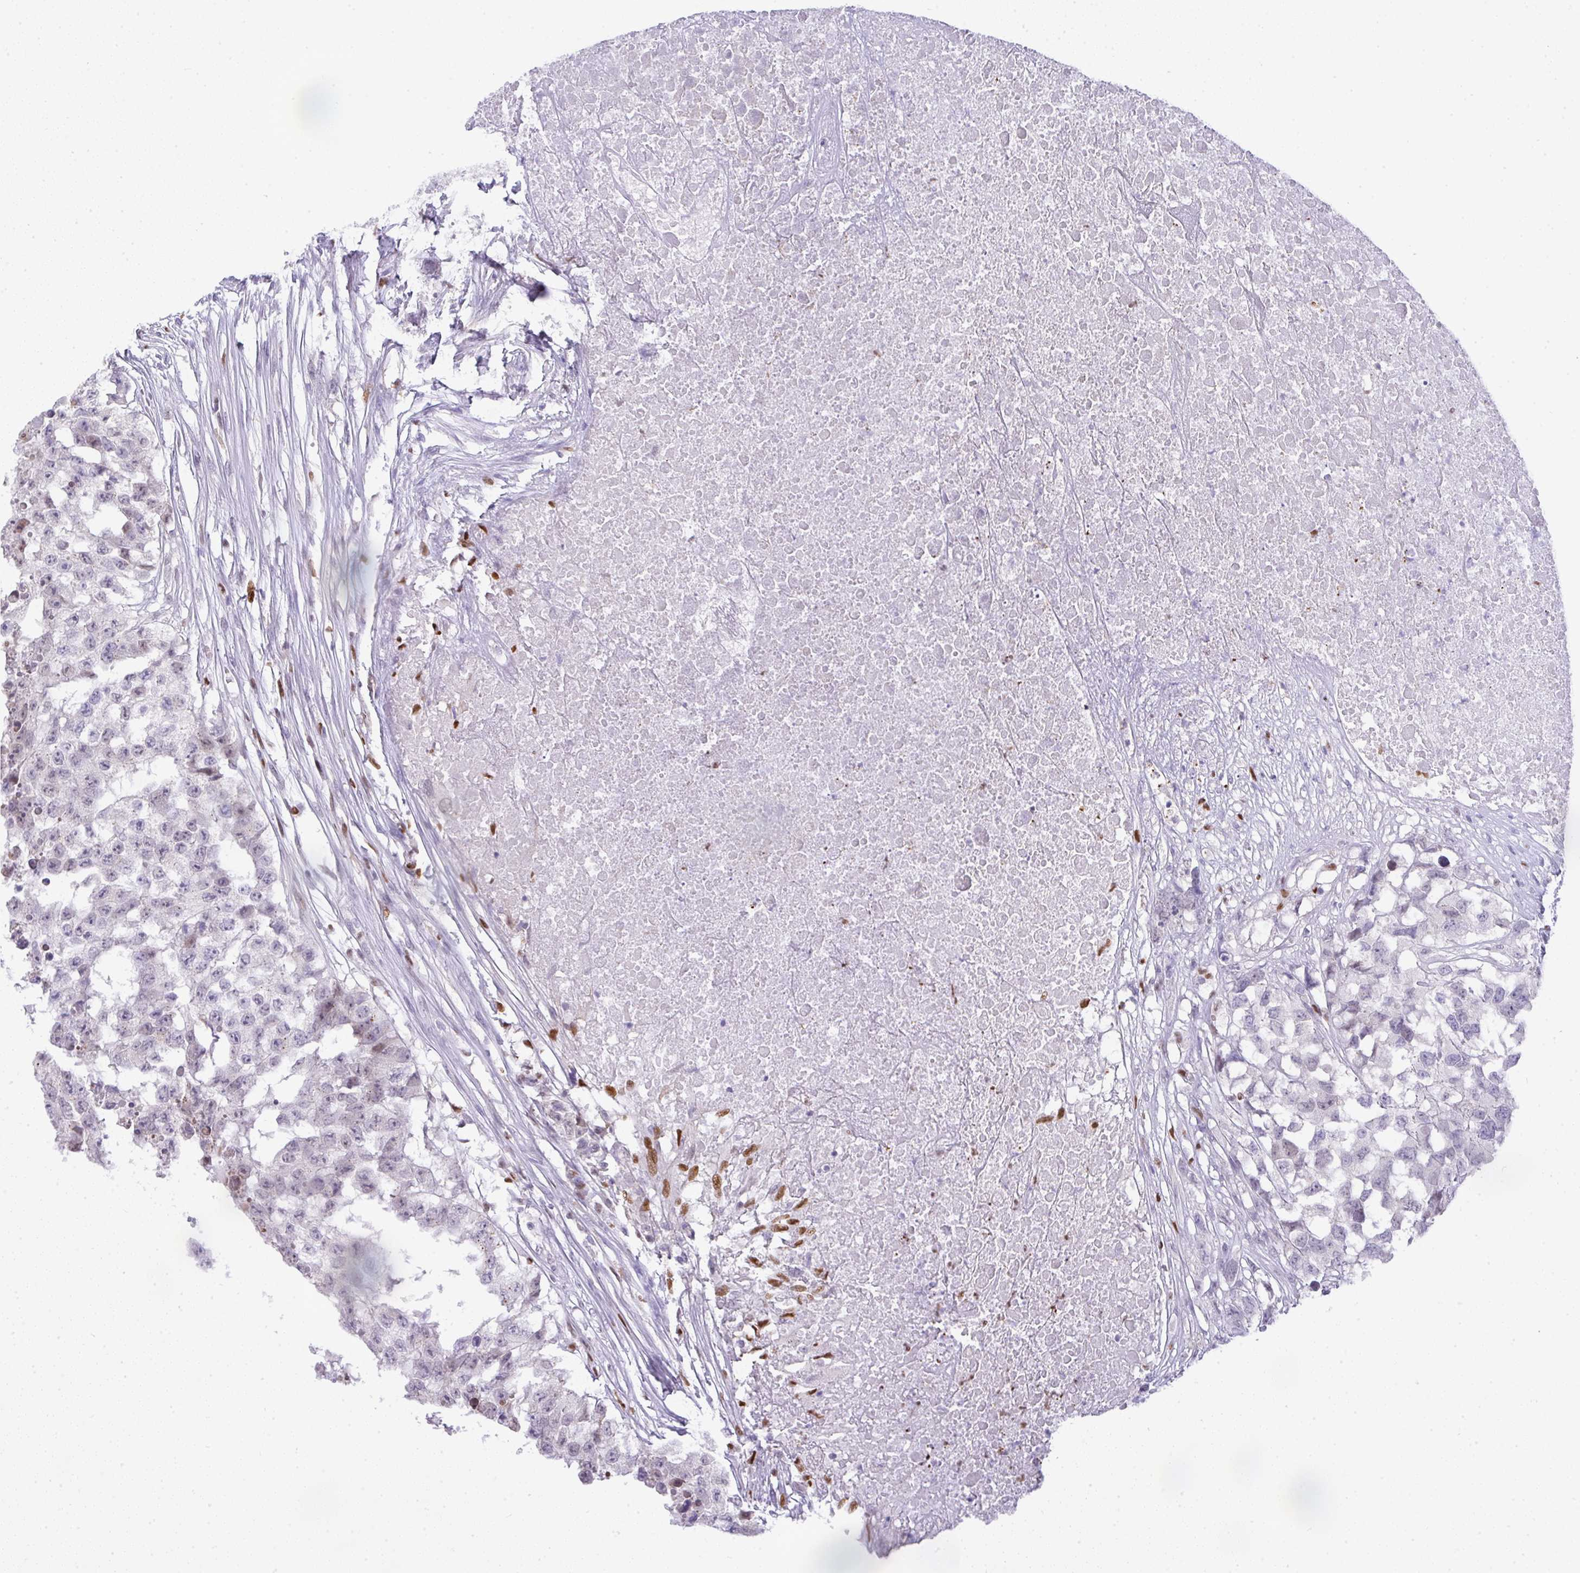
{"staining": {"intensity": "weak", "quantity": "<25%", "location": "nuclear"}, "tissue": "testis cancer", "cell_type": "Tumor cells", "image_type": "cancer", "snomed": [{"axis": "morphology", "description": "Carcinoma, Embryonal, NOS"}, {"axis": "topography", "description": "Testis"}], "caption": "The micrograph demonstrates no significant staining in tumor cells of embryonal carcinoma (testis).", "gene": "BBX", "patient": {"sex": "male", "age": 83}}